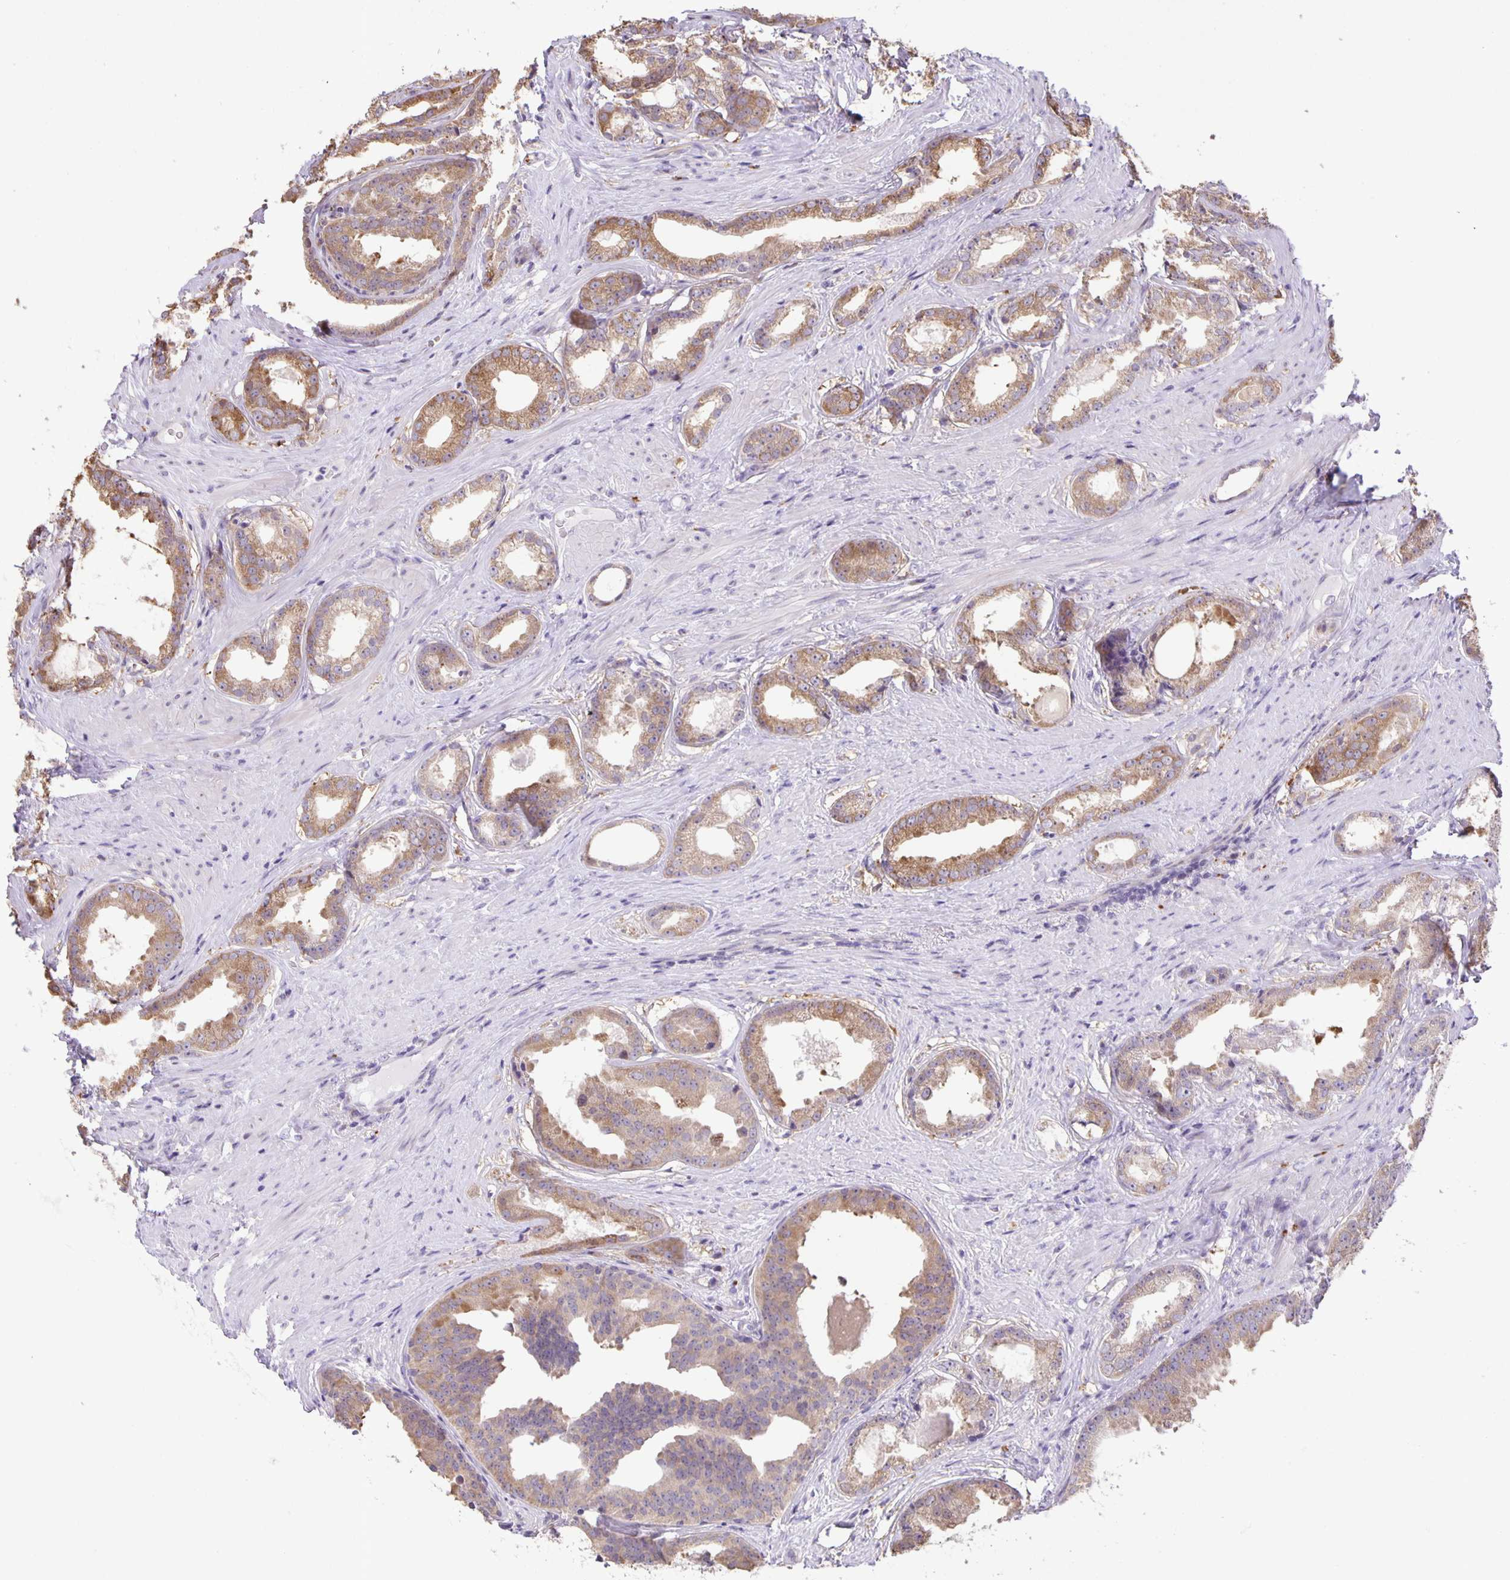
{"staining": {"intensity": "moderate", "quantity": ">75%", "location": "cytoplasmic/membranous"}, "tissue": "prostate cancer", "cell_type": "Tumor cells", "image_type": "cancer", "snomed": [{"axis": "morphology", "description": "Adenocarcinoma, Low grade"}, {"axis": "topography", "description": "Prostate"}], "caption": "IHC staining of adenocarcinoma (low-grade) (prostate), which shows medium levels of moderate cytoplasmic/membranous positivity in approximately >75% of tumor cells indicating moderate cytoplasmic/membranous protein staining. The staining was performed using DAB (brown) for protein detection and nuclei were counterstained in hematoxylin (blue).", "gene": "MAPK12", "patient": {"sex": "male", "age": 65}}